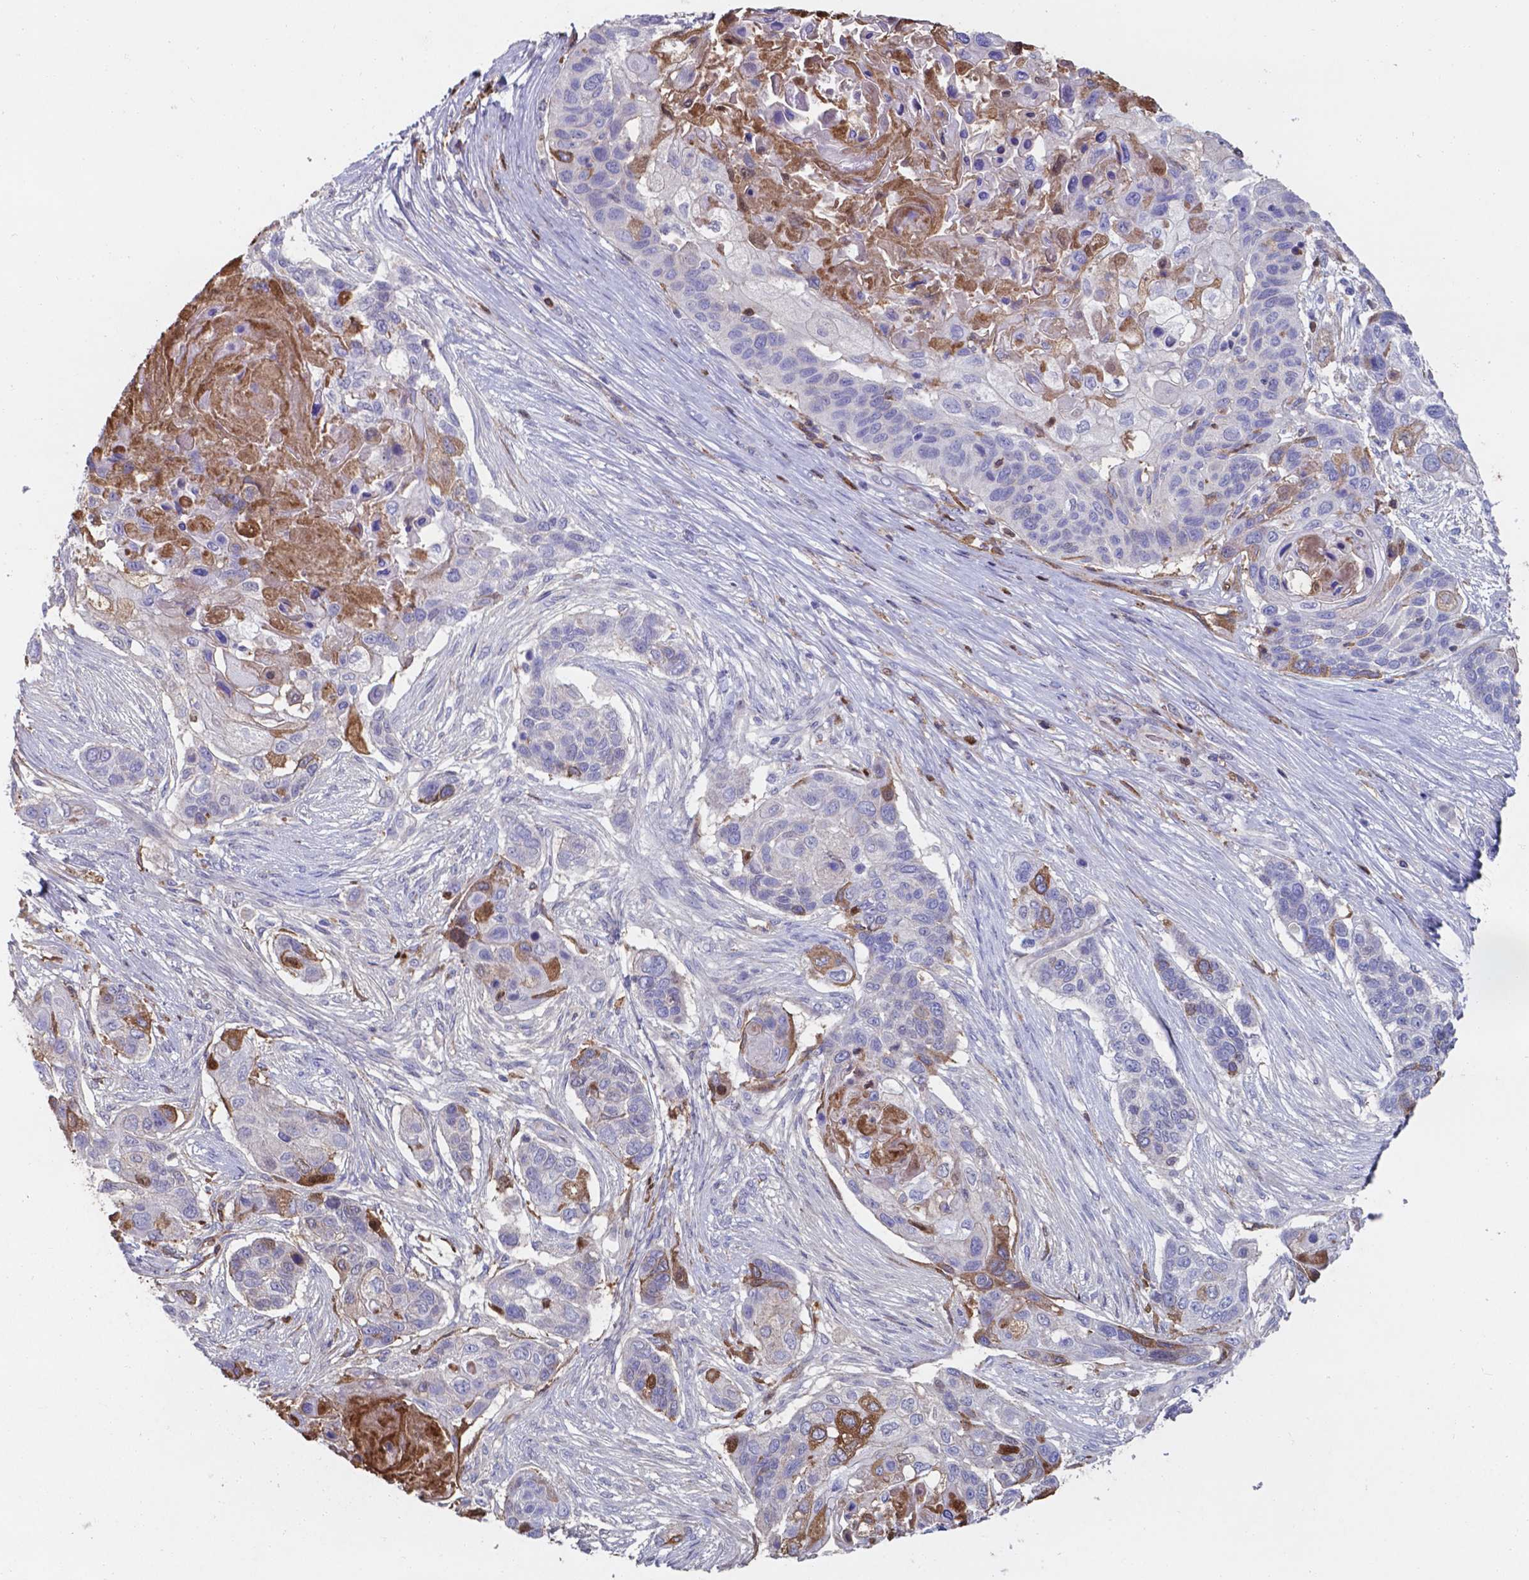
{"staining": {"intensity": "moderate", "quantity": "<25%", "location": "cytoplasmic/membranous"}, "tissue": "lung cancer", "cell_type": "Tumor cells", "image_type": "cancer", "snomed": [{"axis": "morphology", "description": "Squamous cell carcinoma, NOS"}, {"axis": "topography", "description": "Lung"}], "caption": "Brown immunohistochemical staining in squamous cell carcinoma (lung) displays moderate cytoplasmic/membranous staining in about <25% of tumor cells. (Brightfield microscopy of DAB IHC at high magnification).", "gene": "SERPINA1", "patient": {"sex": "male", "age": 69}}